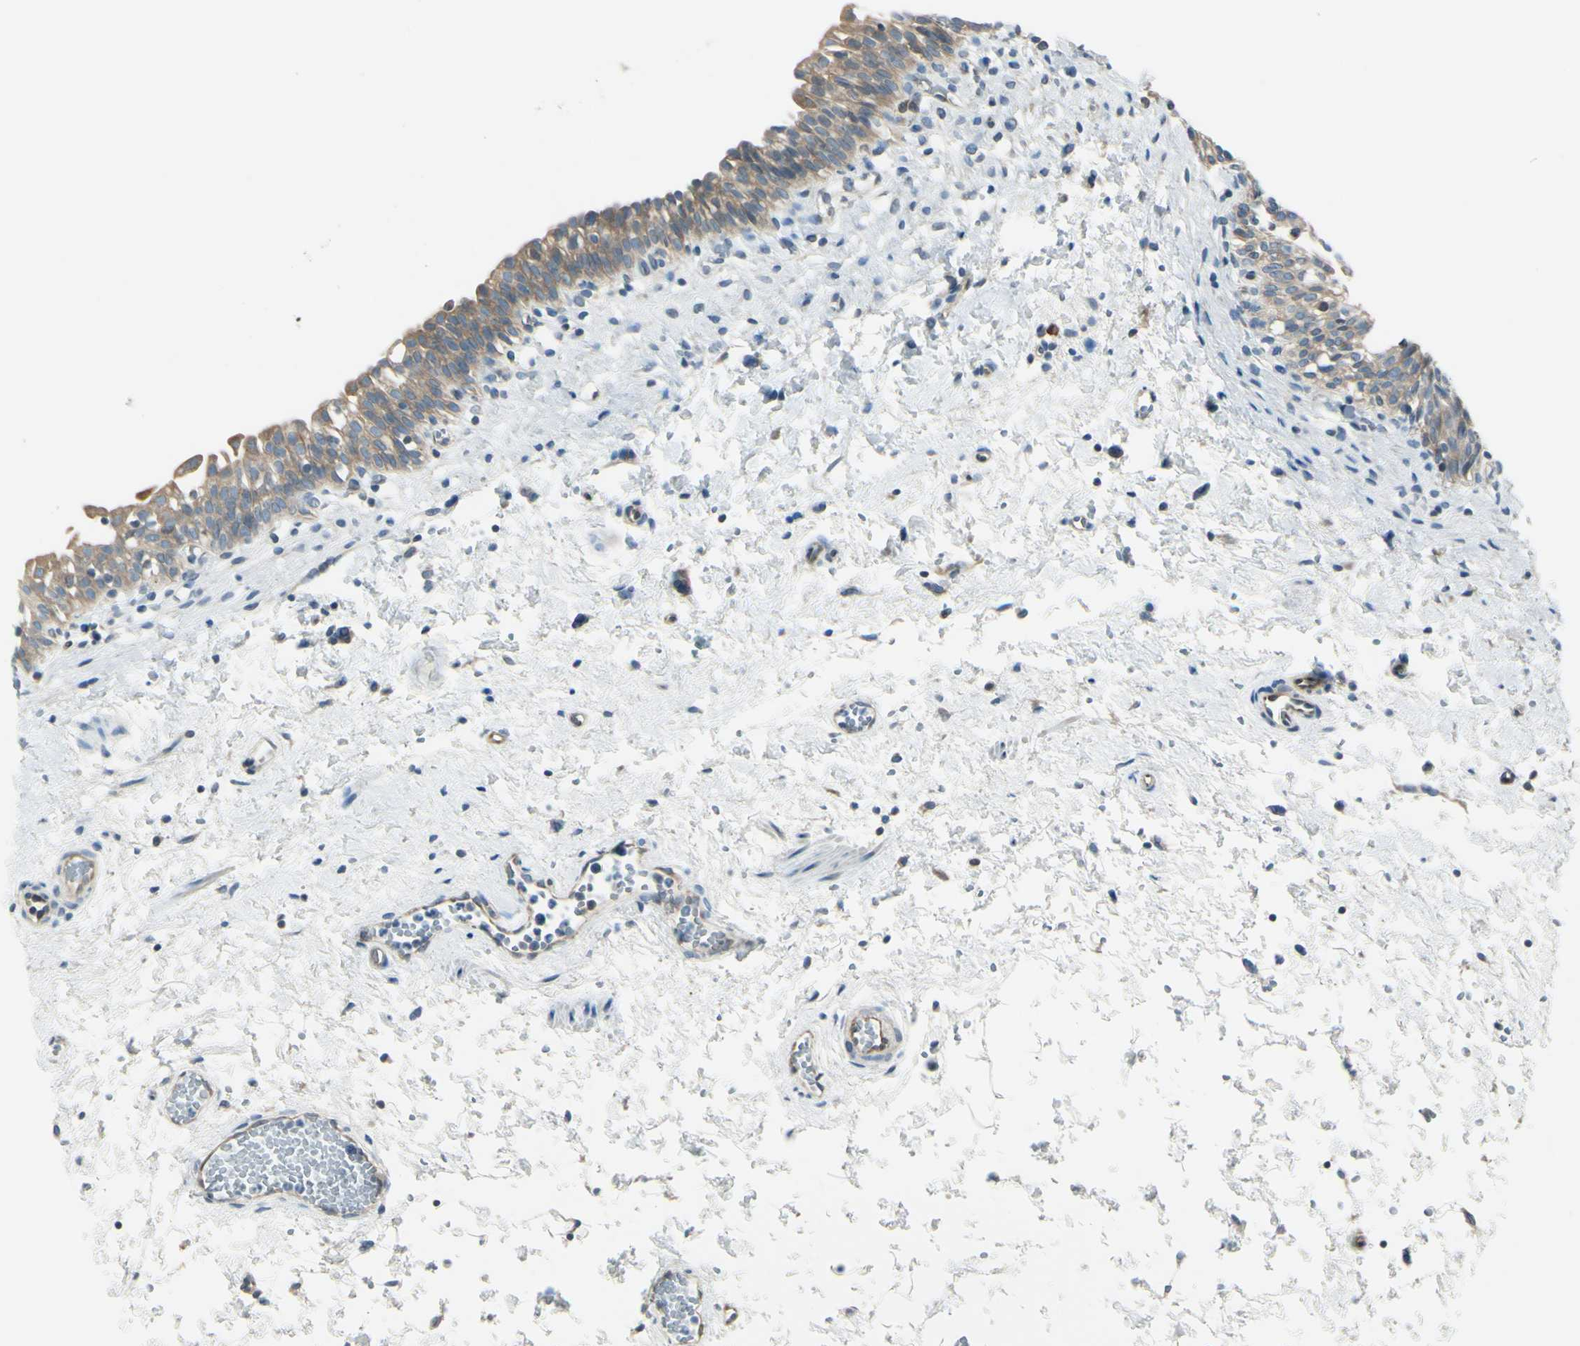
{"staining": {"intensity": "moderate", "quantity": ">75%", "location": "cytoplasmic/membranous"}, "tissue": "urinary bladder", "cell_type": "Urothelial cells", "image_type": "normal", "snomed": [{"axis": "morphology", "description": "Normal tissue, NOS"}, {"axis": "topography", "description": "Urinary bladder"}], "caption": "The histopathology image demonstrates immunohistochemical staining of unremarkable urinary bladder. There is moderate cytoplasmic/membranous expression is appreciated in approximately >75% of urothelial cells. Nuclei are stained in blue.", "gene": "SELENOS", "patient": {"sex": "male", "age": 55}}